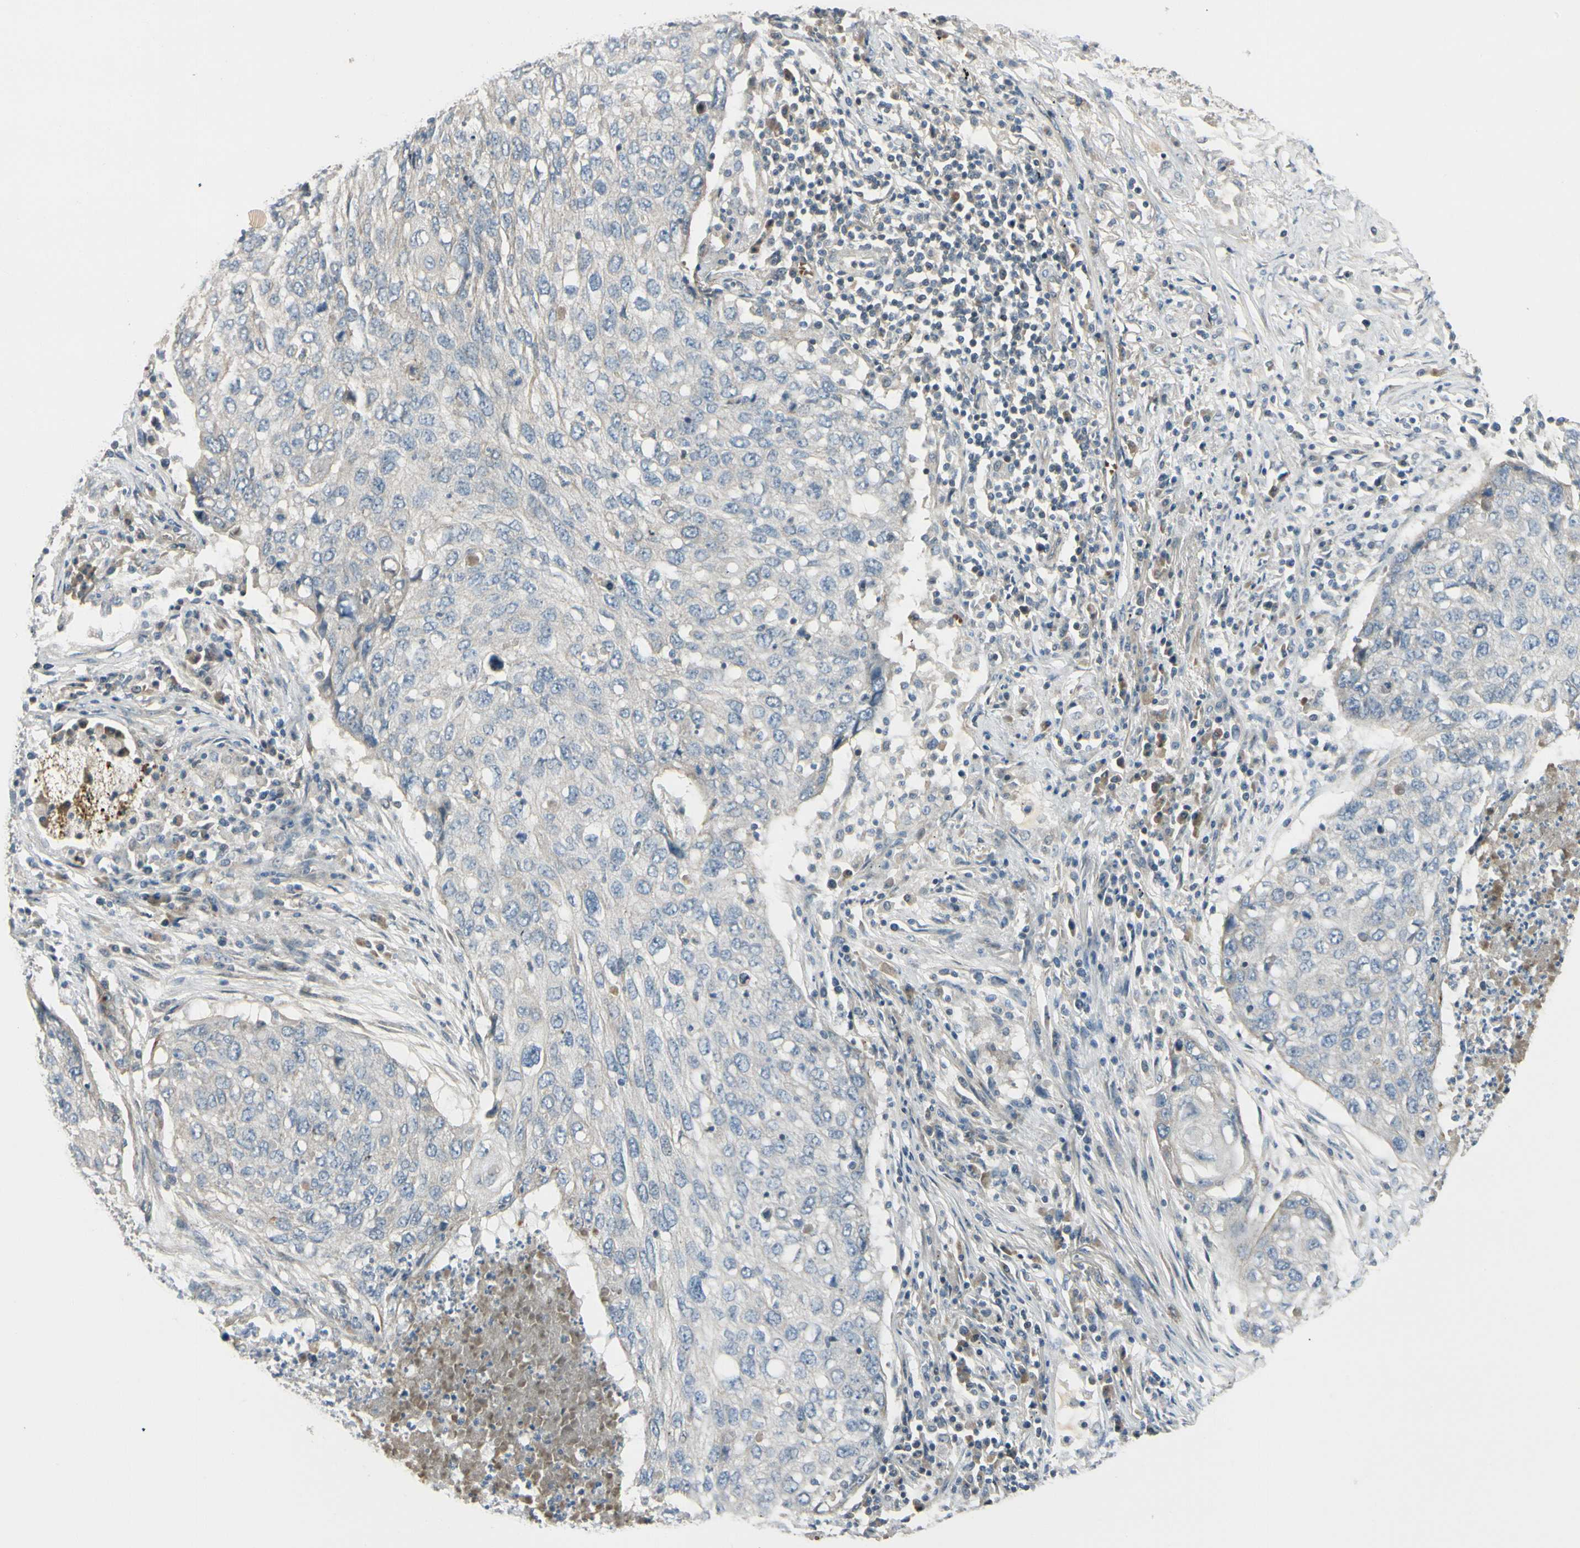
{"staining": {"intensity": "negative", "quantity": "none", "location": "none"}, "tissue": "lung cancer", "cell_type": "Tumor cells", "image_type": "cancer", "snomed": [{"axis": "morphology", "description": "Squamous cell carcinoma, NOS"}, {"axis": "topography", "description": "Lung"}], "caption": "This is an immunohistochemistry (IHC) micrograph of lung squamous cell carcinoma. There is no expression in tumor cells.", "gene": "PPP3CB", "patient": {"sex": "female", "age": 63}}